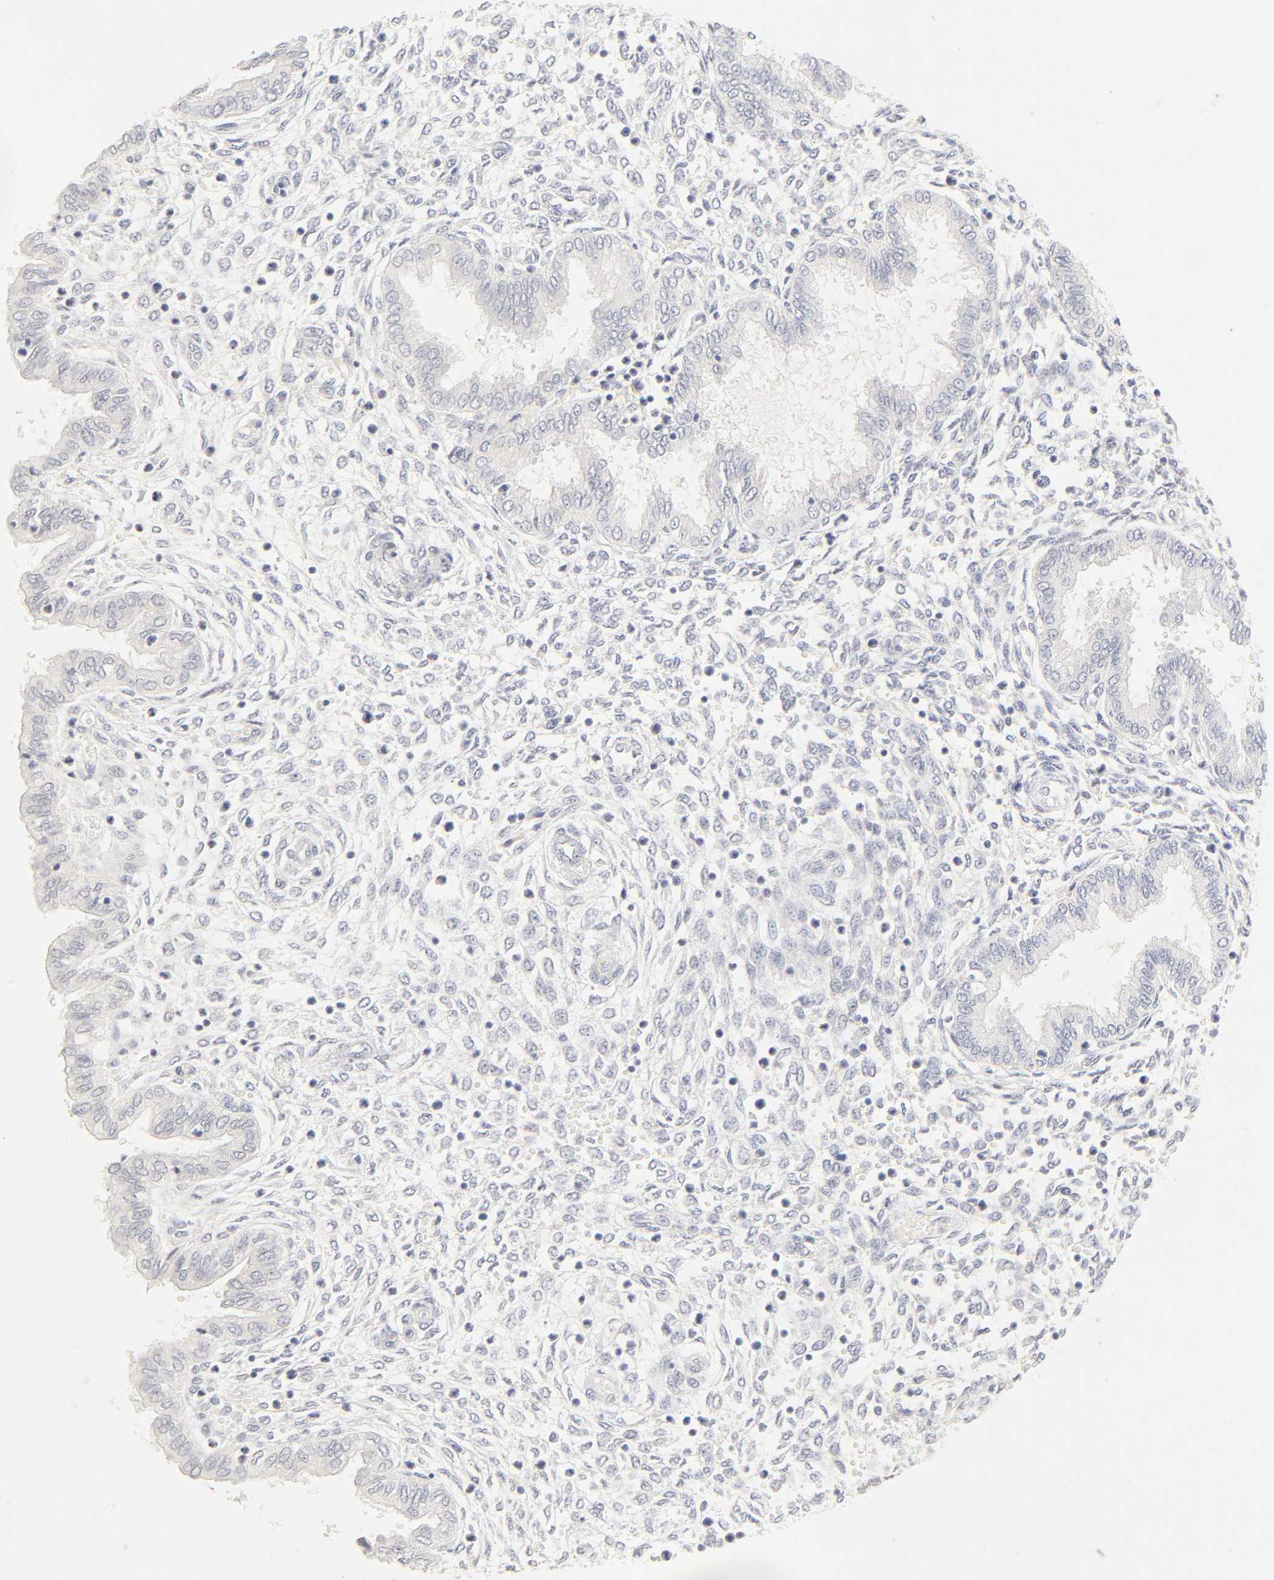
{"staining": {"intensity": "negative", "quantity": "none", "location": "none"}, "tissue": "endometrium", "cell_type": "Cells in endometrial stroma", "image_type": "normal", "snomed": [{"axis": "morphology", "description": "Normal tissue, NOS"}, {"axis": "topography", "description": "Endometrium"}], "caption": "Normal endometrium was stained to show a protein in brown. There is no significant staining in cells in endometrial stroma. The staining was performed using DAB (3,3'-diaminobenzidine) to visualize the protein expression in brown, while the nuclei were stained in blue with hematoxylin (Magnification: 20x).", "gene": "MNAT1", "patient": {"sex": "female", "age": 33}}